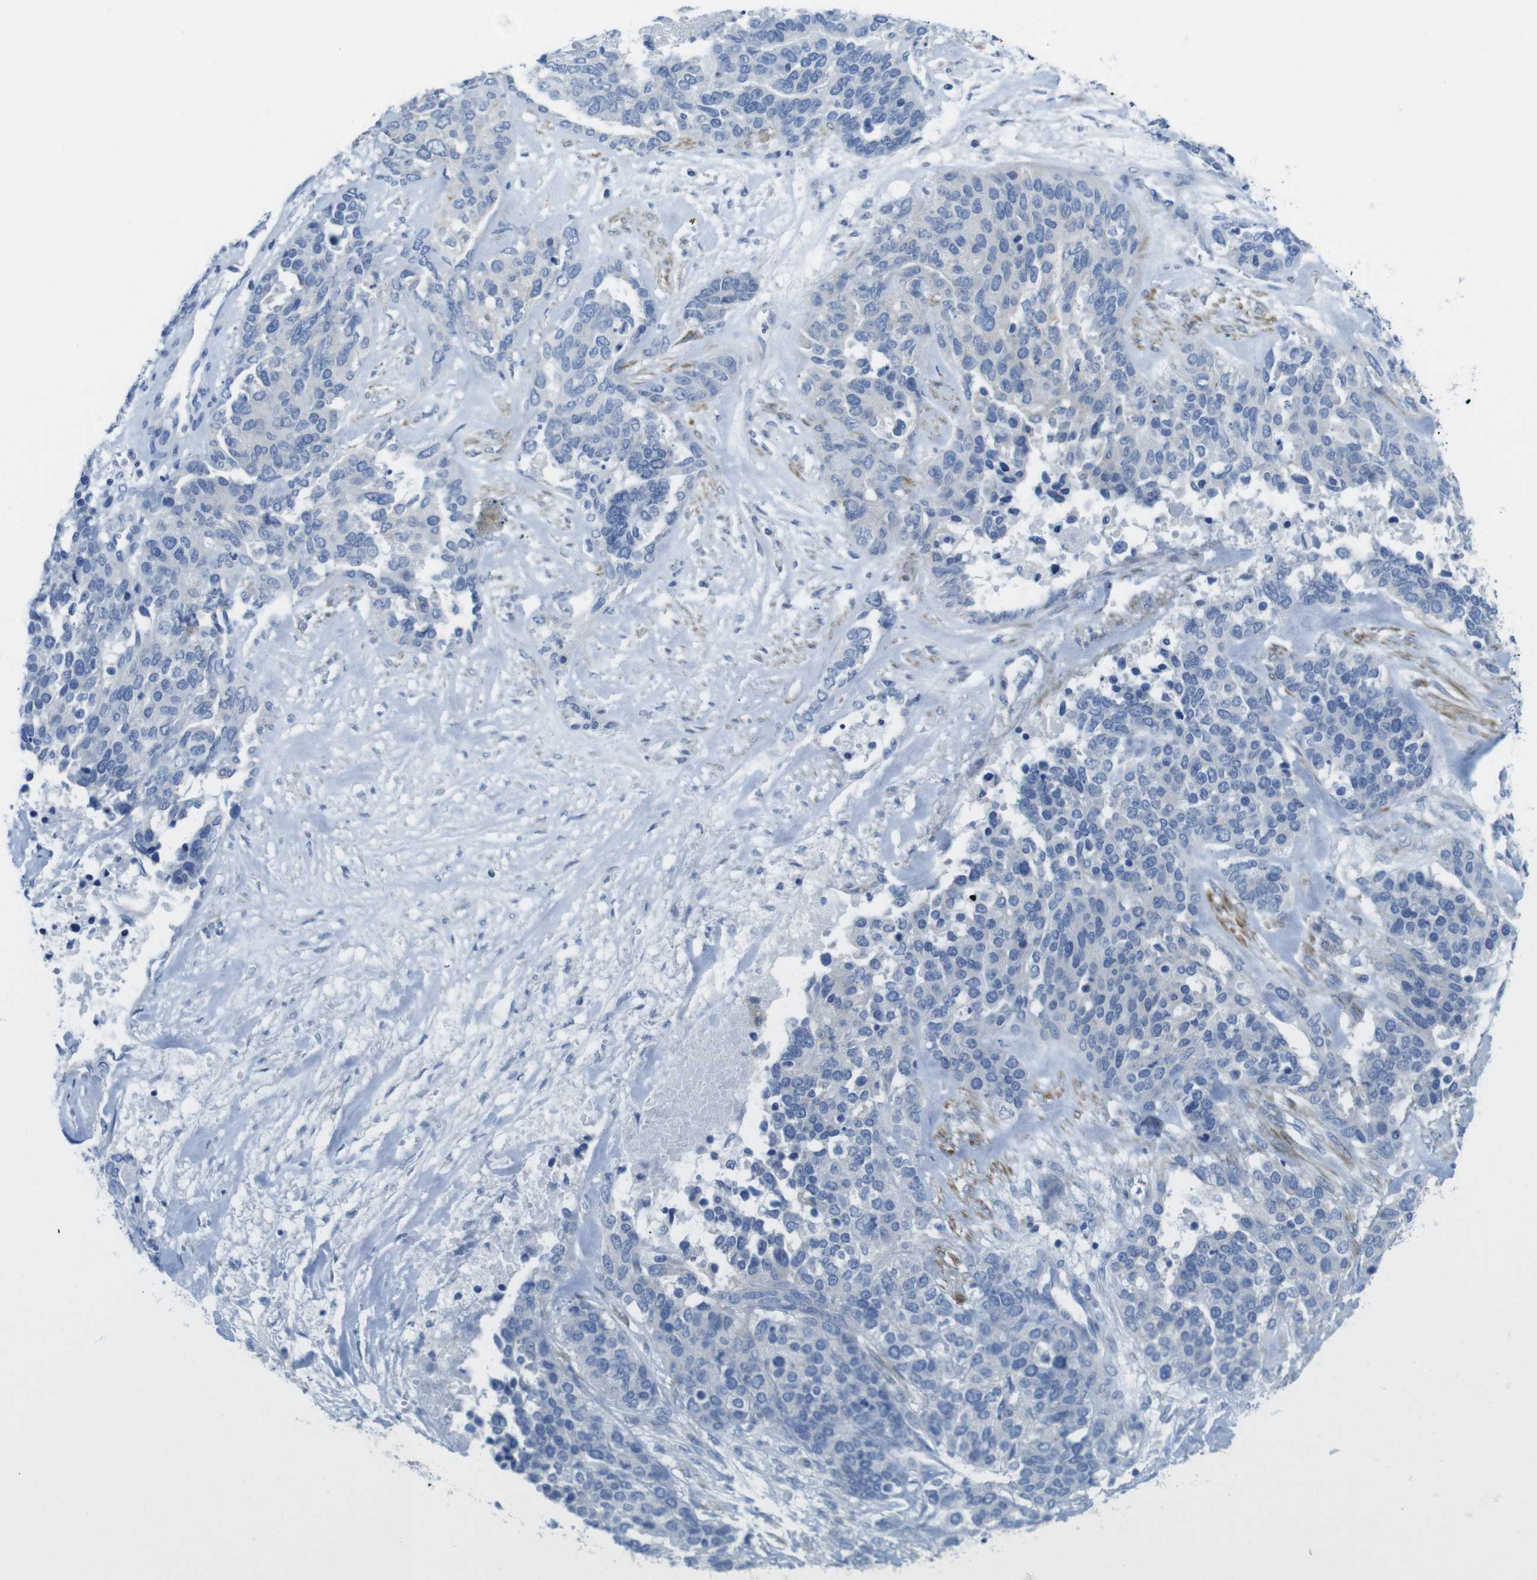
{"staining": {"intensity": "negative", "quantity": "none", "location": "none"}, "tissue": "ovarian cancer", "cell_type": "Tumor cells", "image_type": "cancer", "snomed": [{"axis": "morphology", "description": "Cystadenocarcinoma, serous, NOS"}, {"axis": "topography", "description": "Ovary"}], "caption": "Immunohistochemistry of serous cystadenocarcinoma (ovarian) demonstrates no positivity in tumor cells. The staining is performed using DAB (3,3'-diaminobenzidine) brown chromogen with nuclei counter-stained in using hematoxylin.", "gene": "ASIC5", "patient": {"sex": "female", "age": 44}}